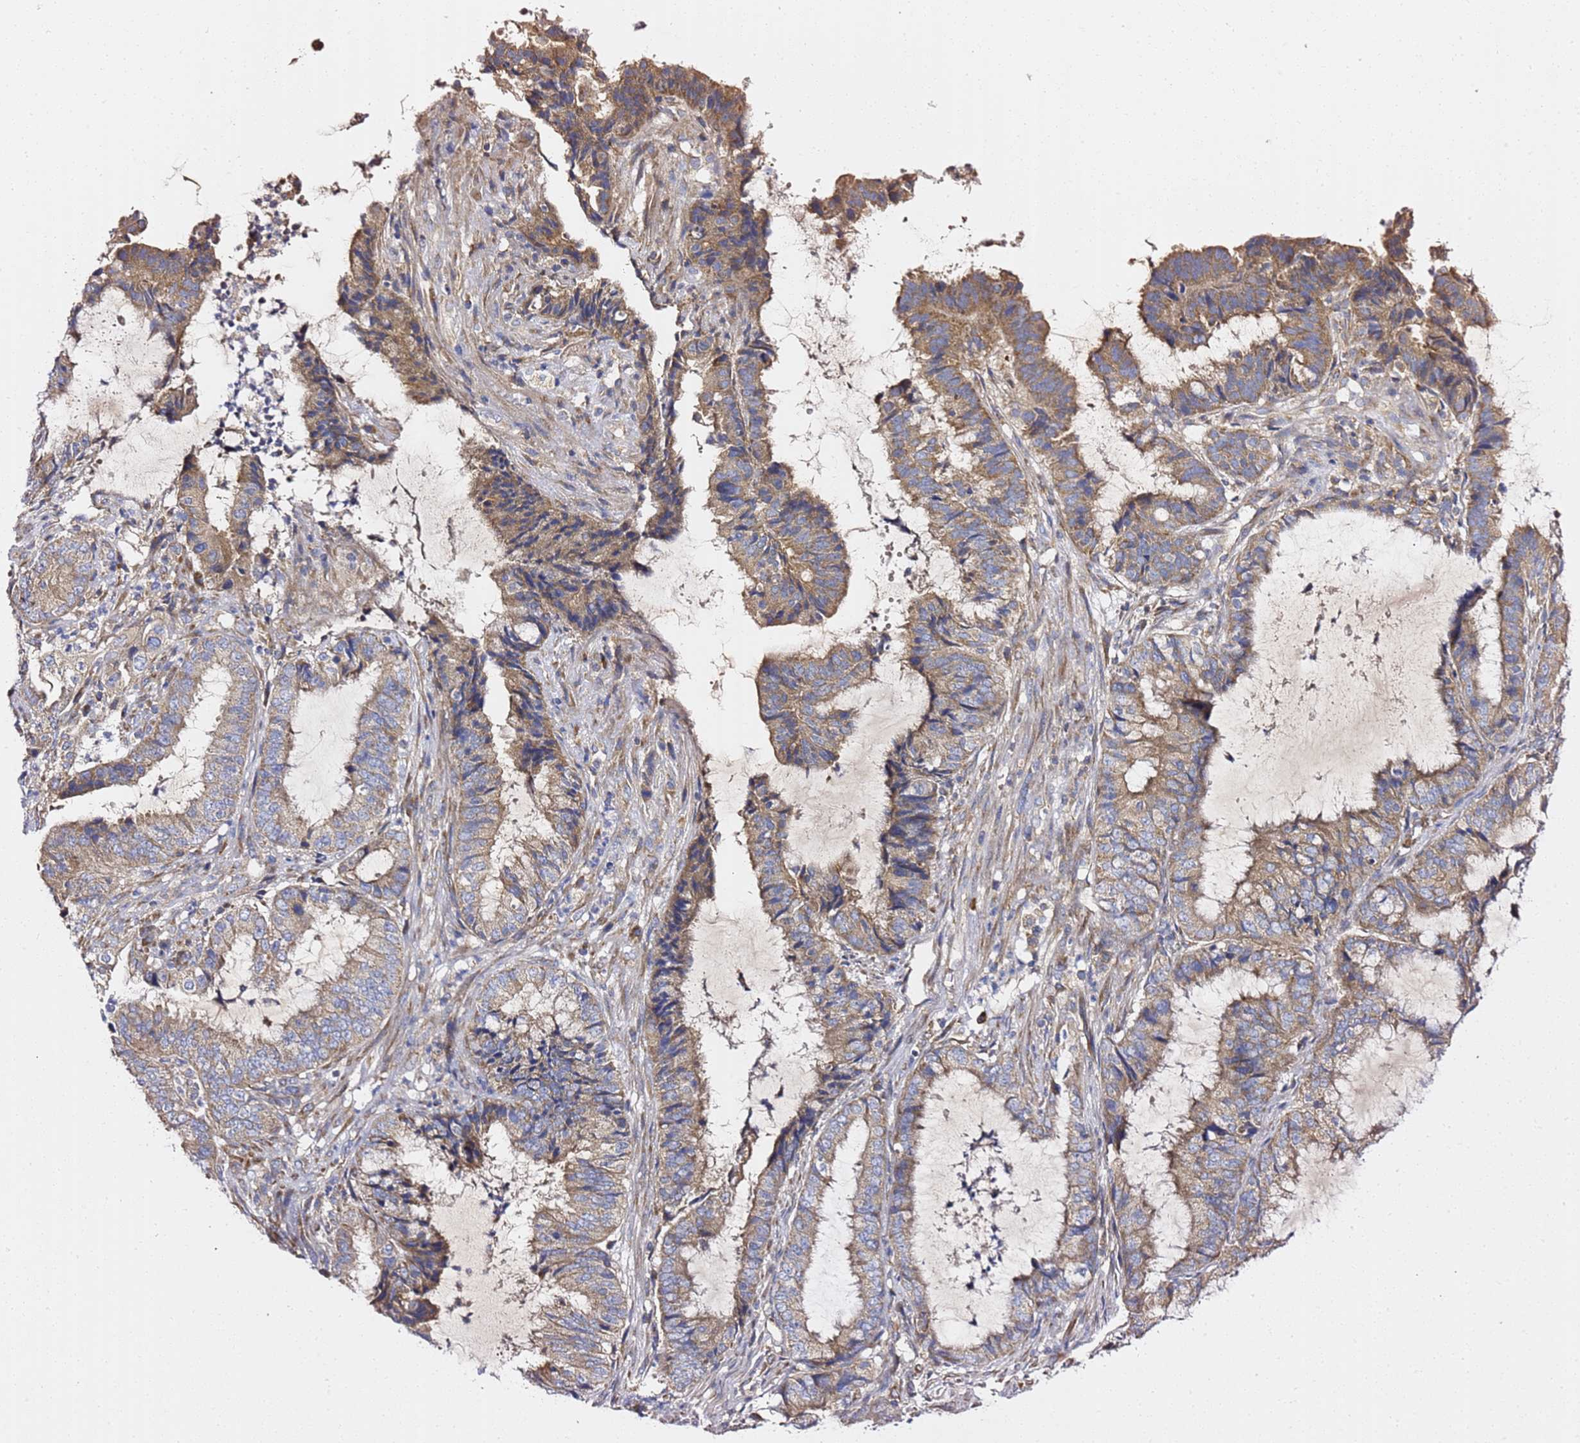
{"staining": {"intensity": "moderate", "quantity": "25%-75%", "location": "cytoplasmic/membranous"}, "tissue": "endometrial cancer", "cell_type": "Tumor cells", "image_type": "cancer", "snomed": [{"axis": "morphology", "description": "Adenocarcinoma, NOS"}, {"axis": "topography", "description": "Endometrium"}], "caption": "Protein expression analysis of human endometrial cancer reveals moderate cytoplasmic/membranous staining in about 25%-75% of tumor cells.", "gene": "C19orf12", "patient": {"sex": "female", "age": 51}}